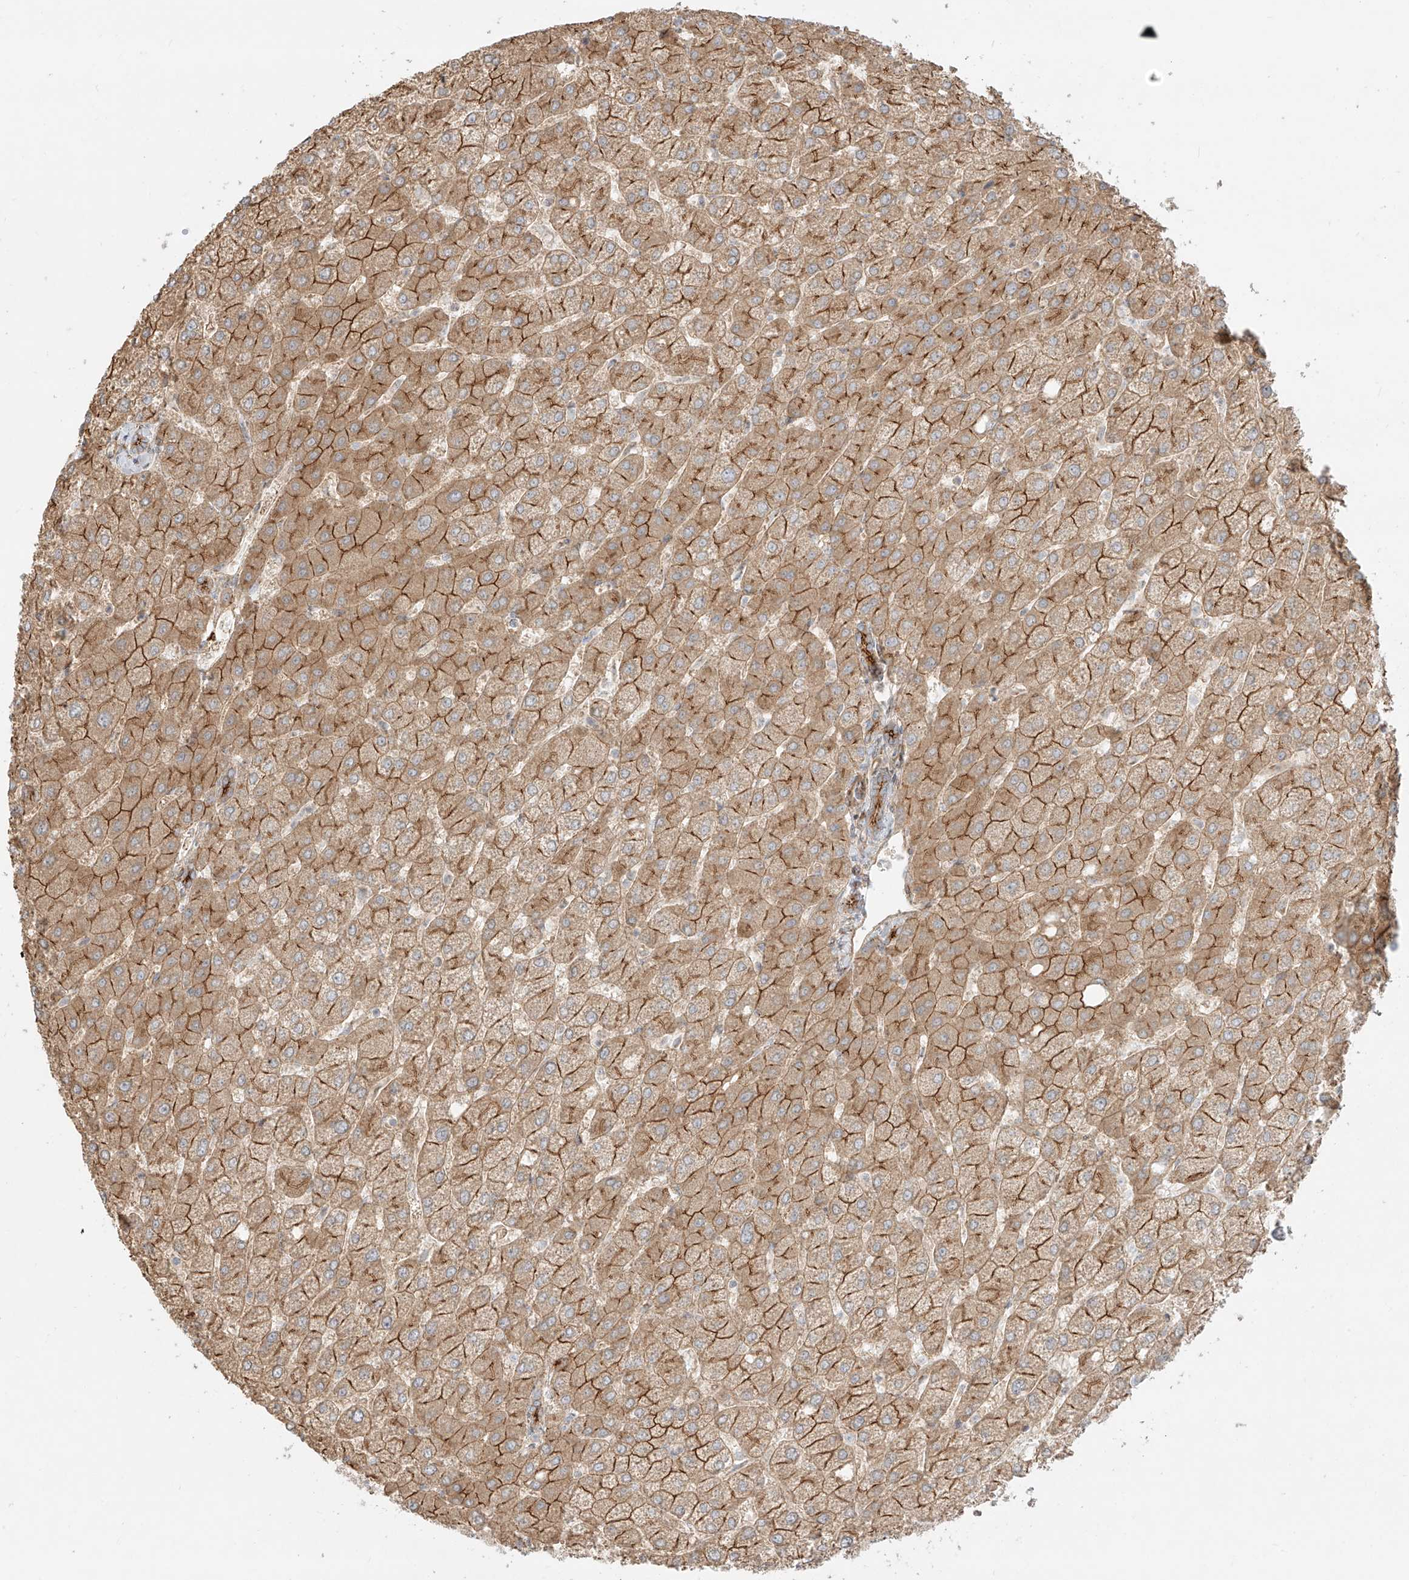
{"staining": {"intensity": "moderate", "quantity": ">75%", "location": "cytoplasmic/membranous"}, "tissue": "liver", "cell_type": "Cholangiocytes", "image_type": "normal", "snomed": [{"axis": "morphology", "description": "Normal tissue, NOS"}, {"axis": "topography", "description": "Liver"}], "caption": "Benign liver shows moderate cytoplasmic/membranous expression in about >75% of cholangiocytes, visualized by immunohistochemistry.", "gene": "ZNF287", "patient": {"sex": "female", "age": 54}}